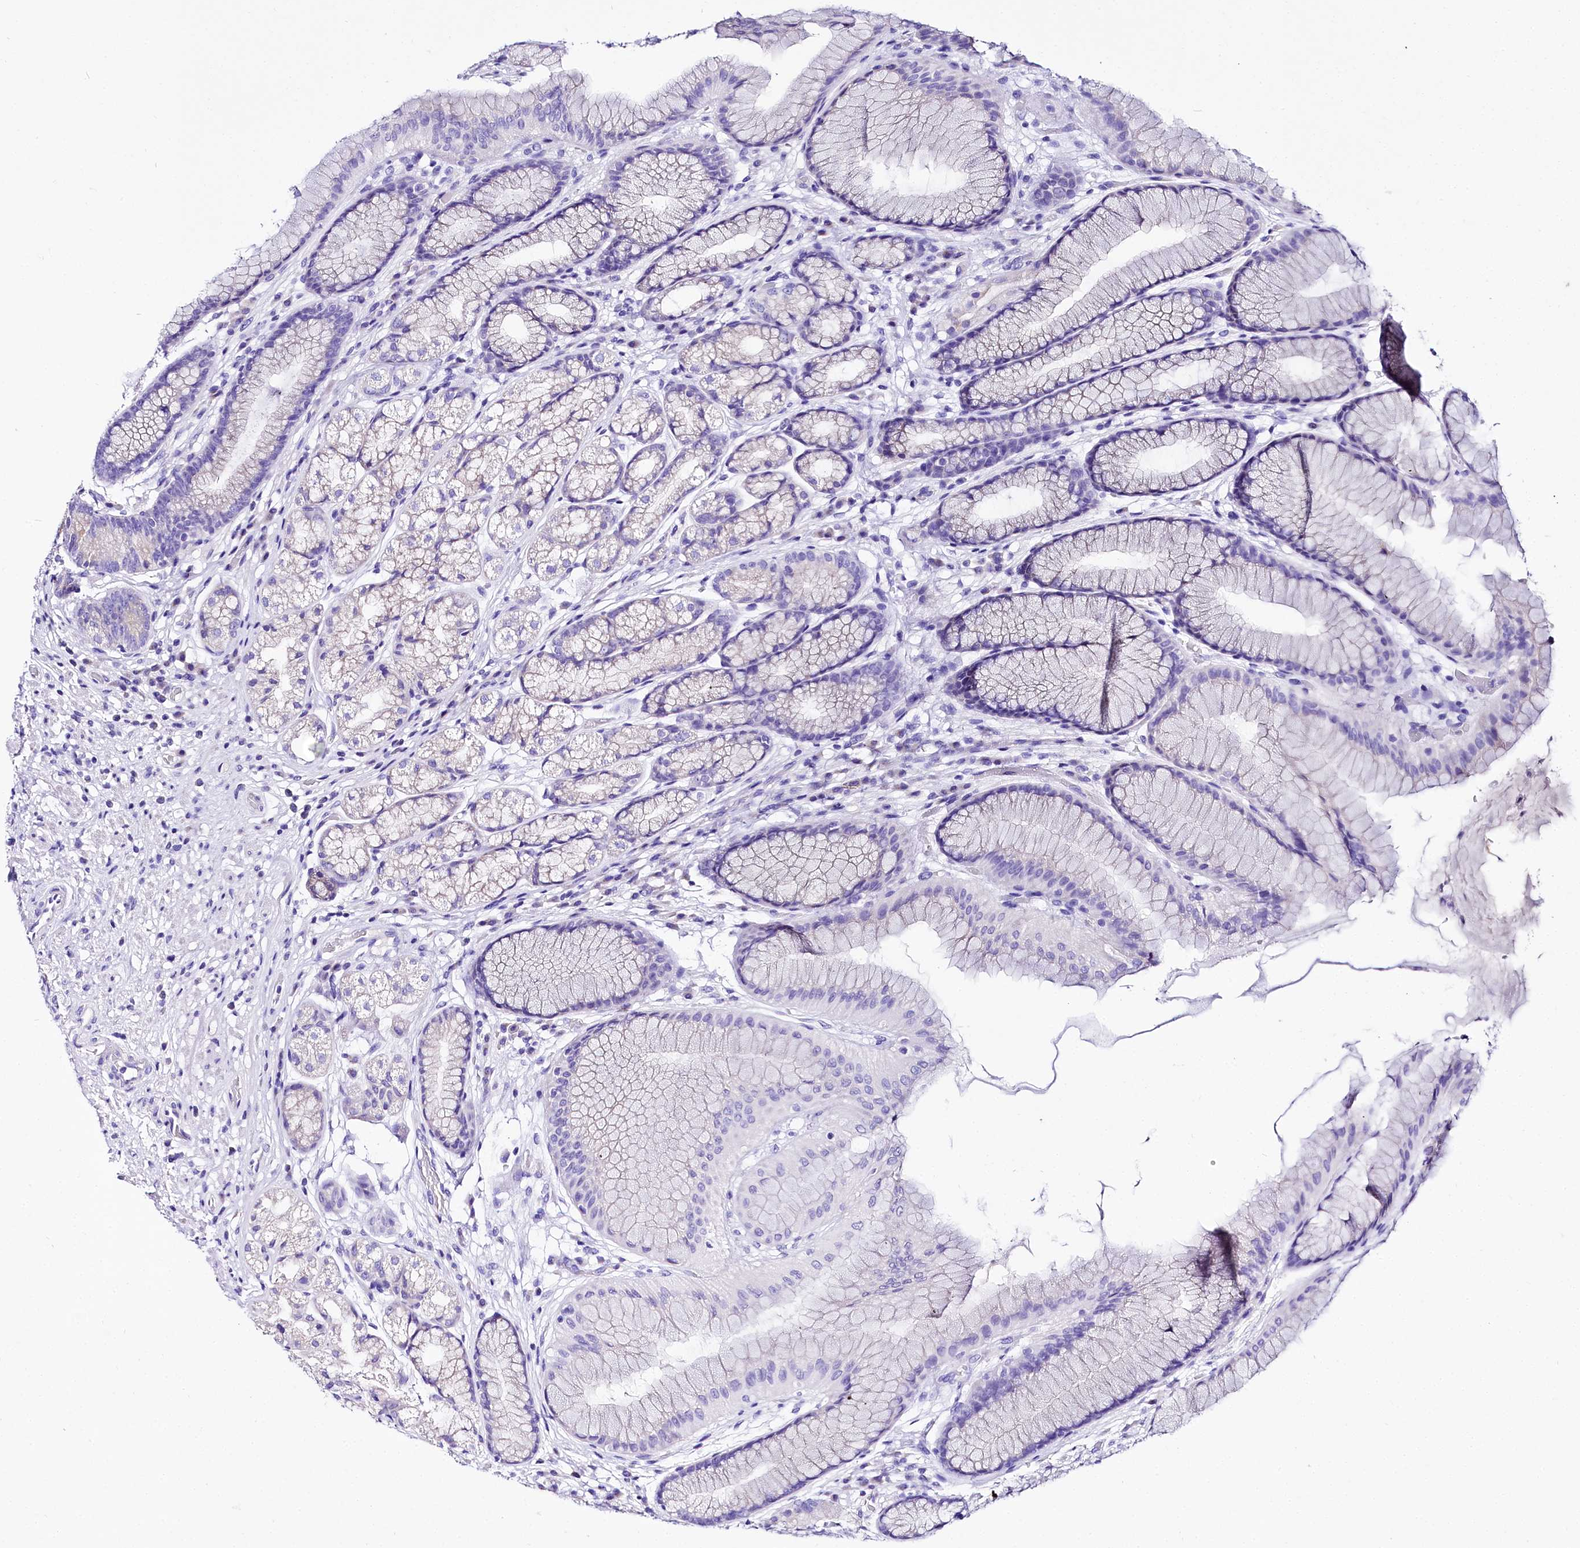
{"staining": {"intensity": "negative", "quantity": "none", "location": "none"}, "tissue": "stomach", "cell_type": "Glandular cells", "image_type": "normal", "snomed": [{"axis": "morphology", "description": "Normal tissue, NOS"}, {"axis": "topography", "description": "Stomach"}], "caption": "DAB immunohistochemical staining of unremarkable human stomach demonstrates no significant expression in glandular cells.", "gene": "A2ML1", "patient": {"sex": "male", "age": 57}}